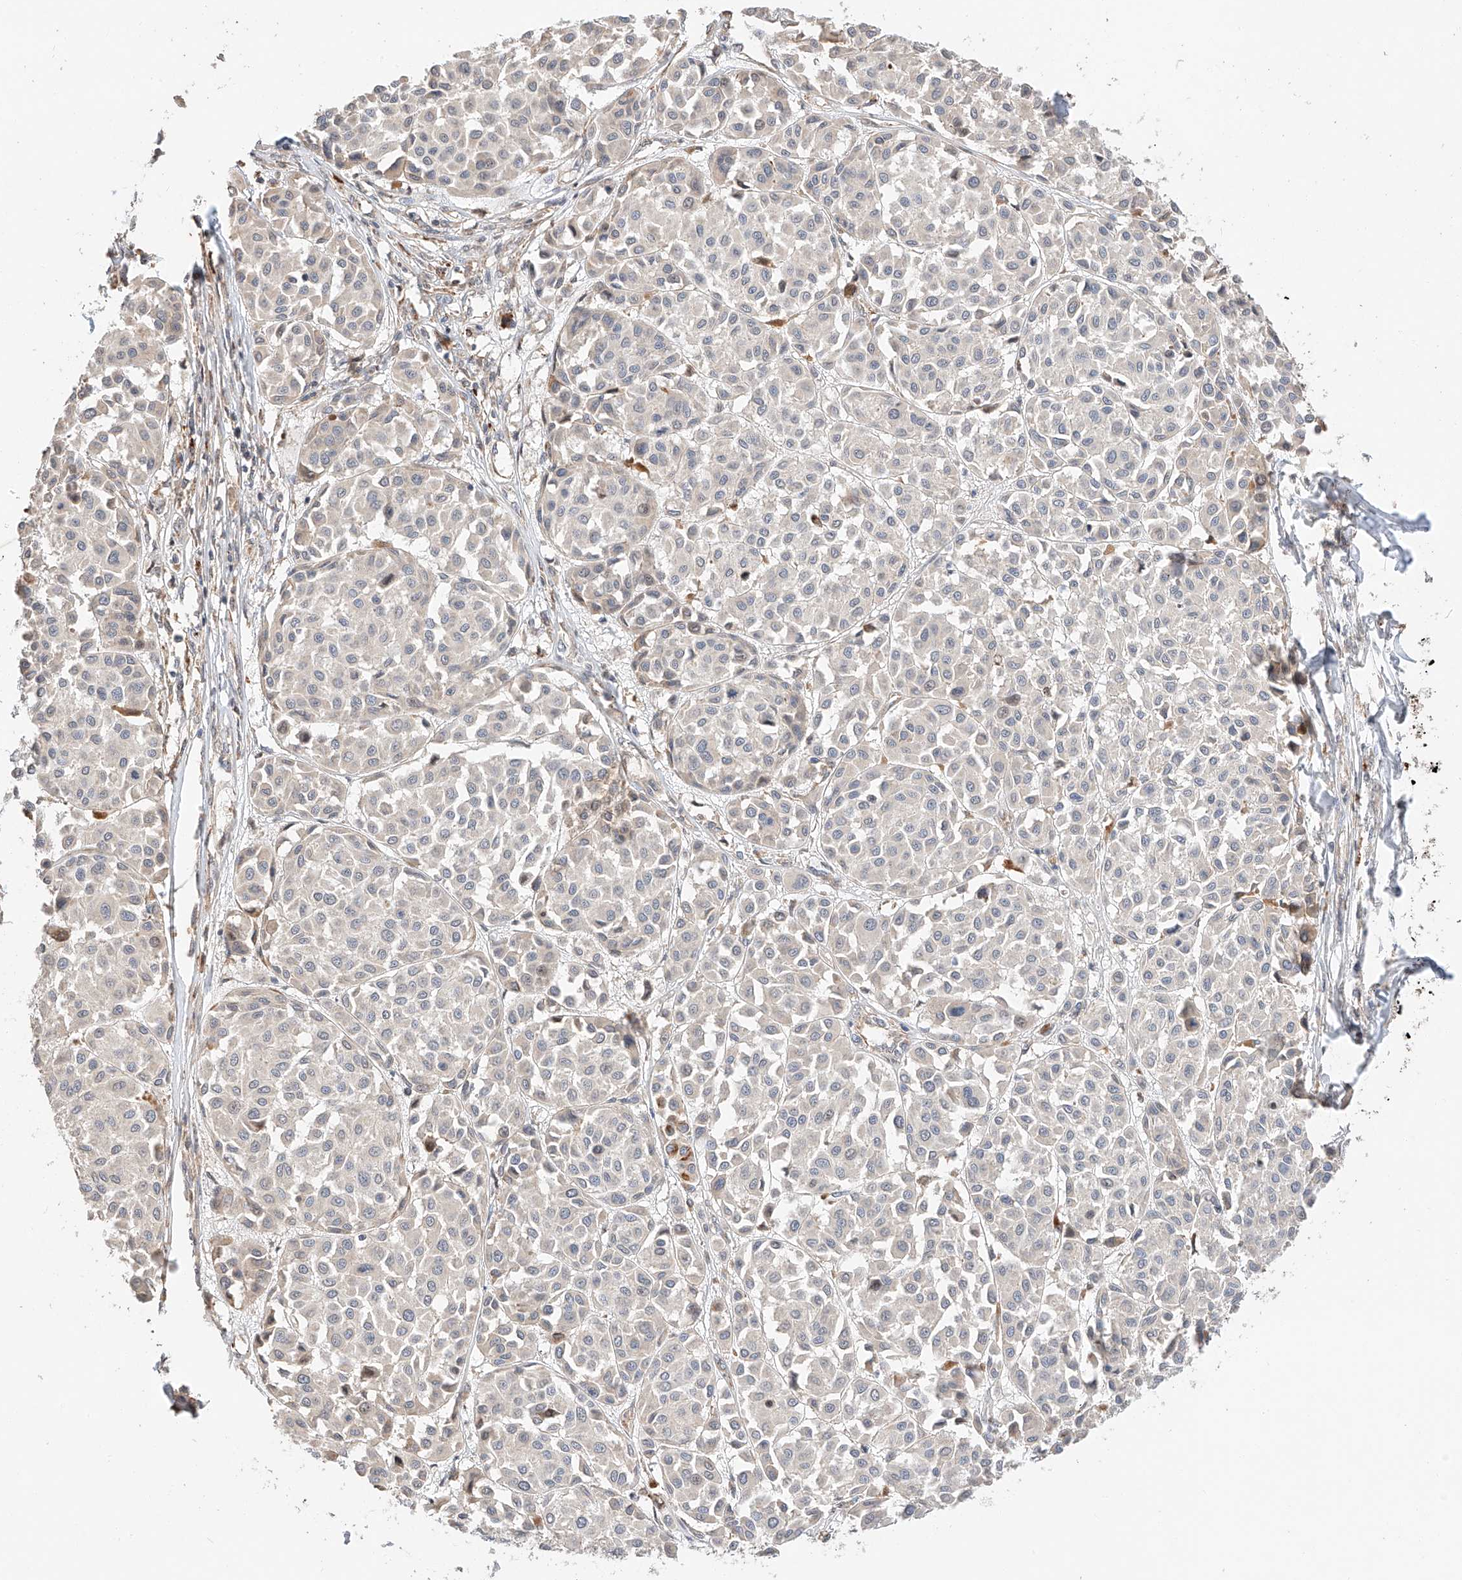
{"staining": {"intensity": "negative", "quantity": "none", "location": "none"}, "tissue": "melanoma", "cell_type": "Tumor cells", "image_type": "cancer", "snomed": [{"axis": "morphology", "description": "Malignant melanoma, Metastatic site"}, {"axis": "topography", "description": "Soft tissue"}], "caption": "IHC photomicrograph of melanoma stained for a protein (brown), which shows no positivity in tumor cells. (Stains: DAB immunohistochemistry (IHC) with hematoxylin counter stain, Microscopy: brightfield microscopy at high magnification).", "gene": "SUSD6", "patient": {"sex": "male", "age": 41}}